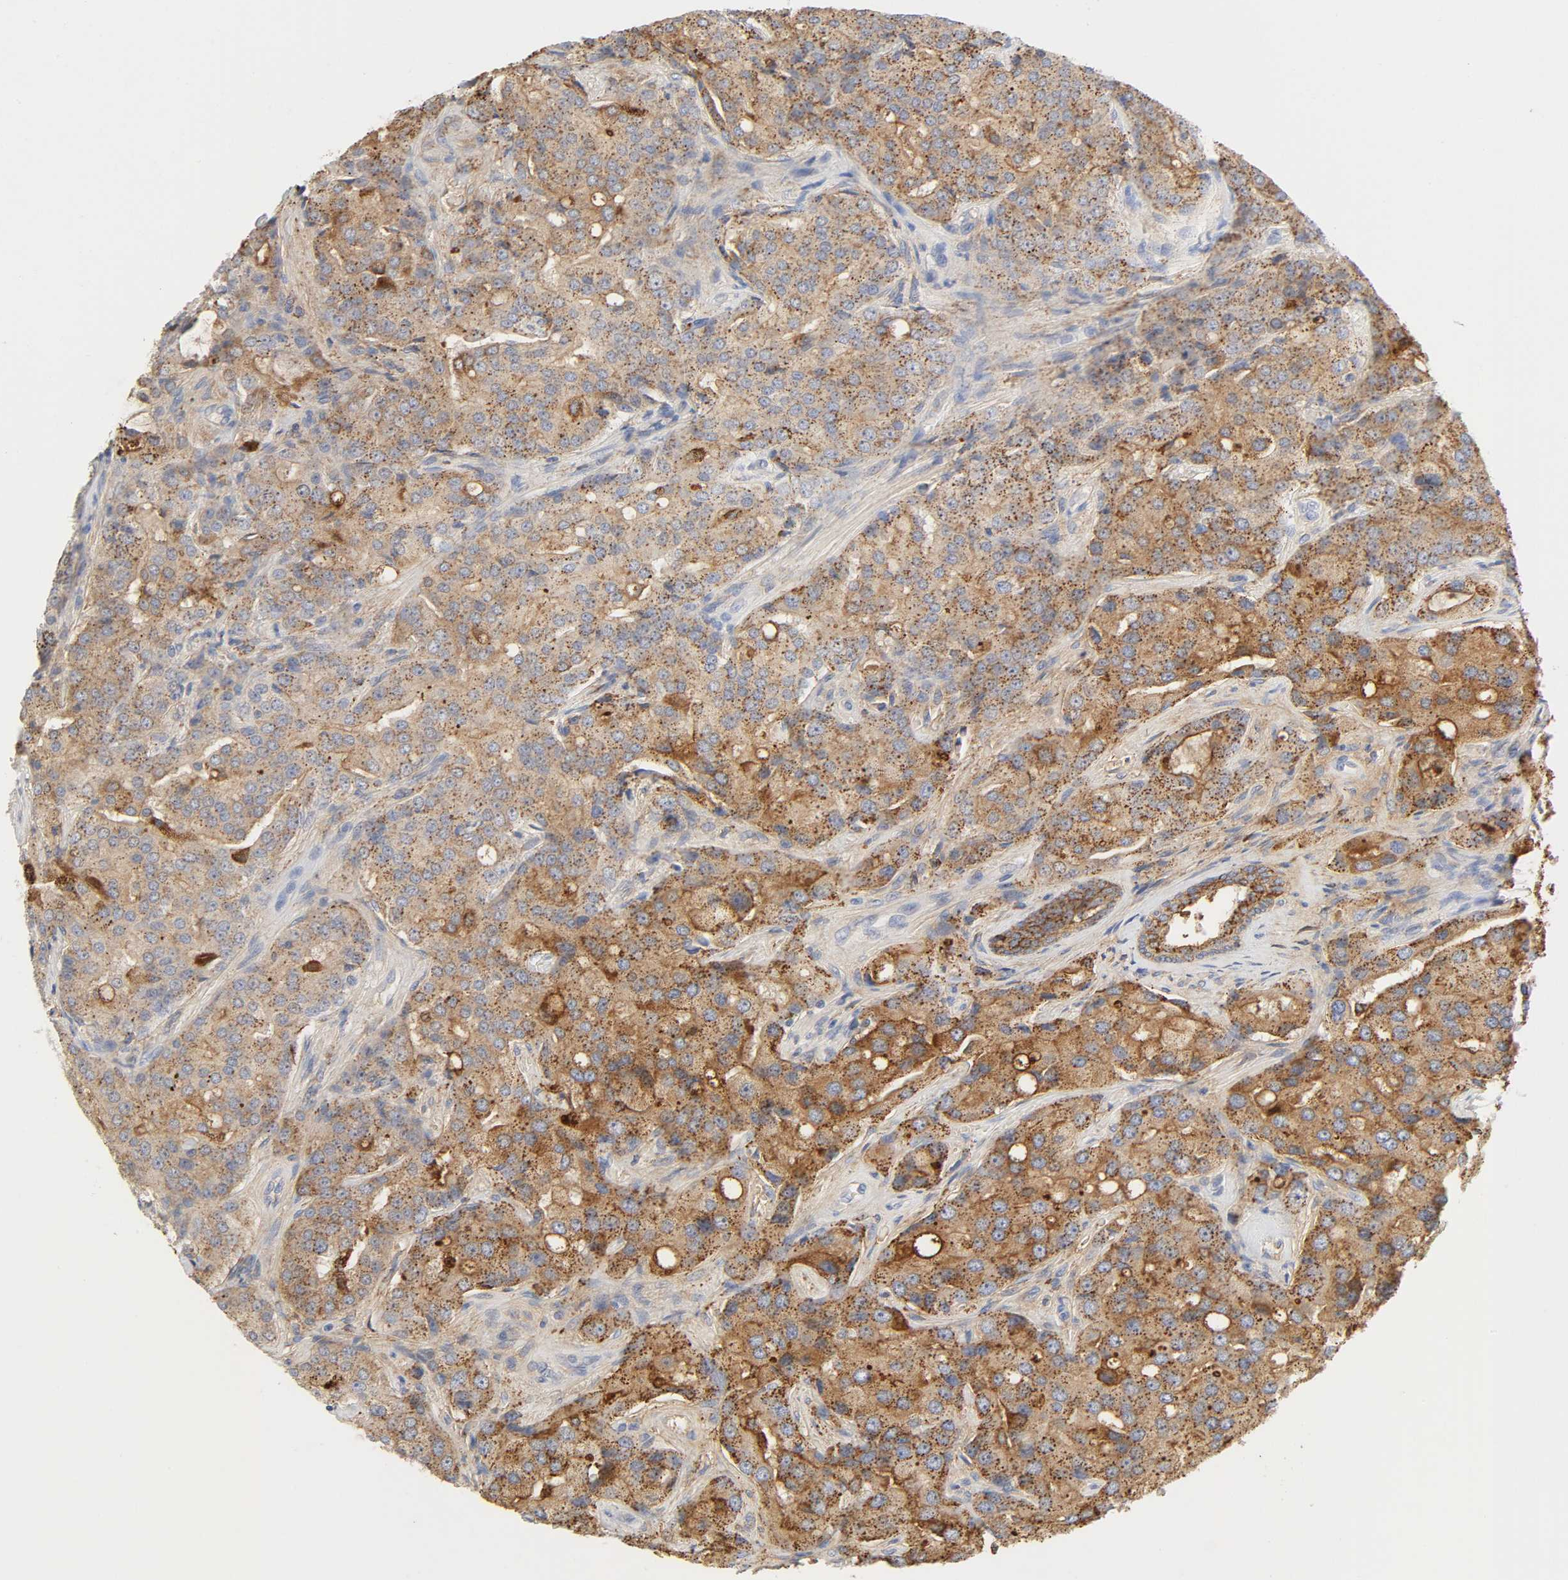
{"staining": {"intensity": "strong", "quantity": ">75%", "location": "cytoplasmic/membranous"}, "tissue": "prostate cancer", "cell_type": "Tumor cells", "image_type": "cancer", "snomed": [{"axis": "morphology", "description": "Adenocarcinoma, High grade"}, {"axis": "topography", "description": "Prostate"}], "caption": "Immunohistochemical staining of human prostate high-grade adenocarcinoma shows strong cytoplasmic/membranous protein staining in approximately >75% of tumor cells. The protein of interest is shown in brown color, while the nuclei are stained blue.", "gene": "MAGEB17", "patient": {"sex": "male", "age": 72}}